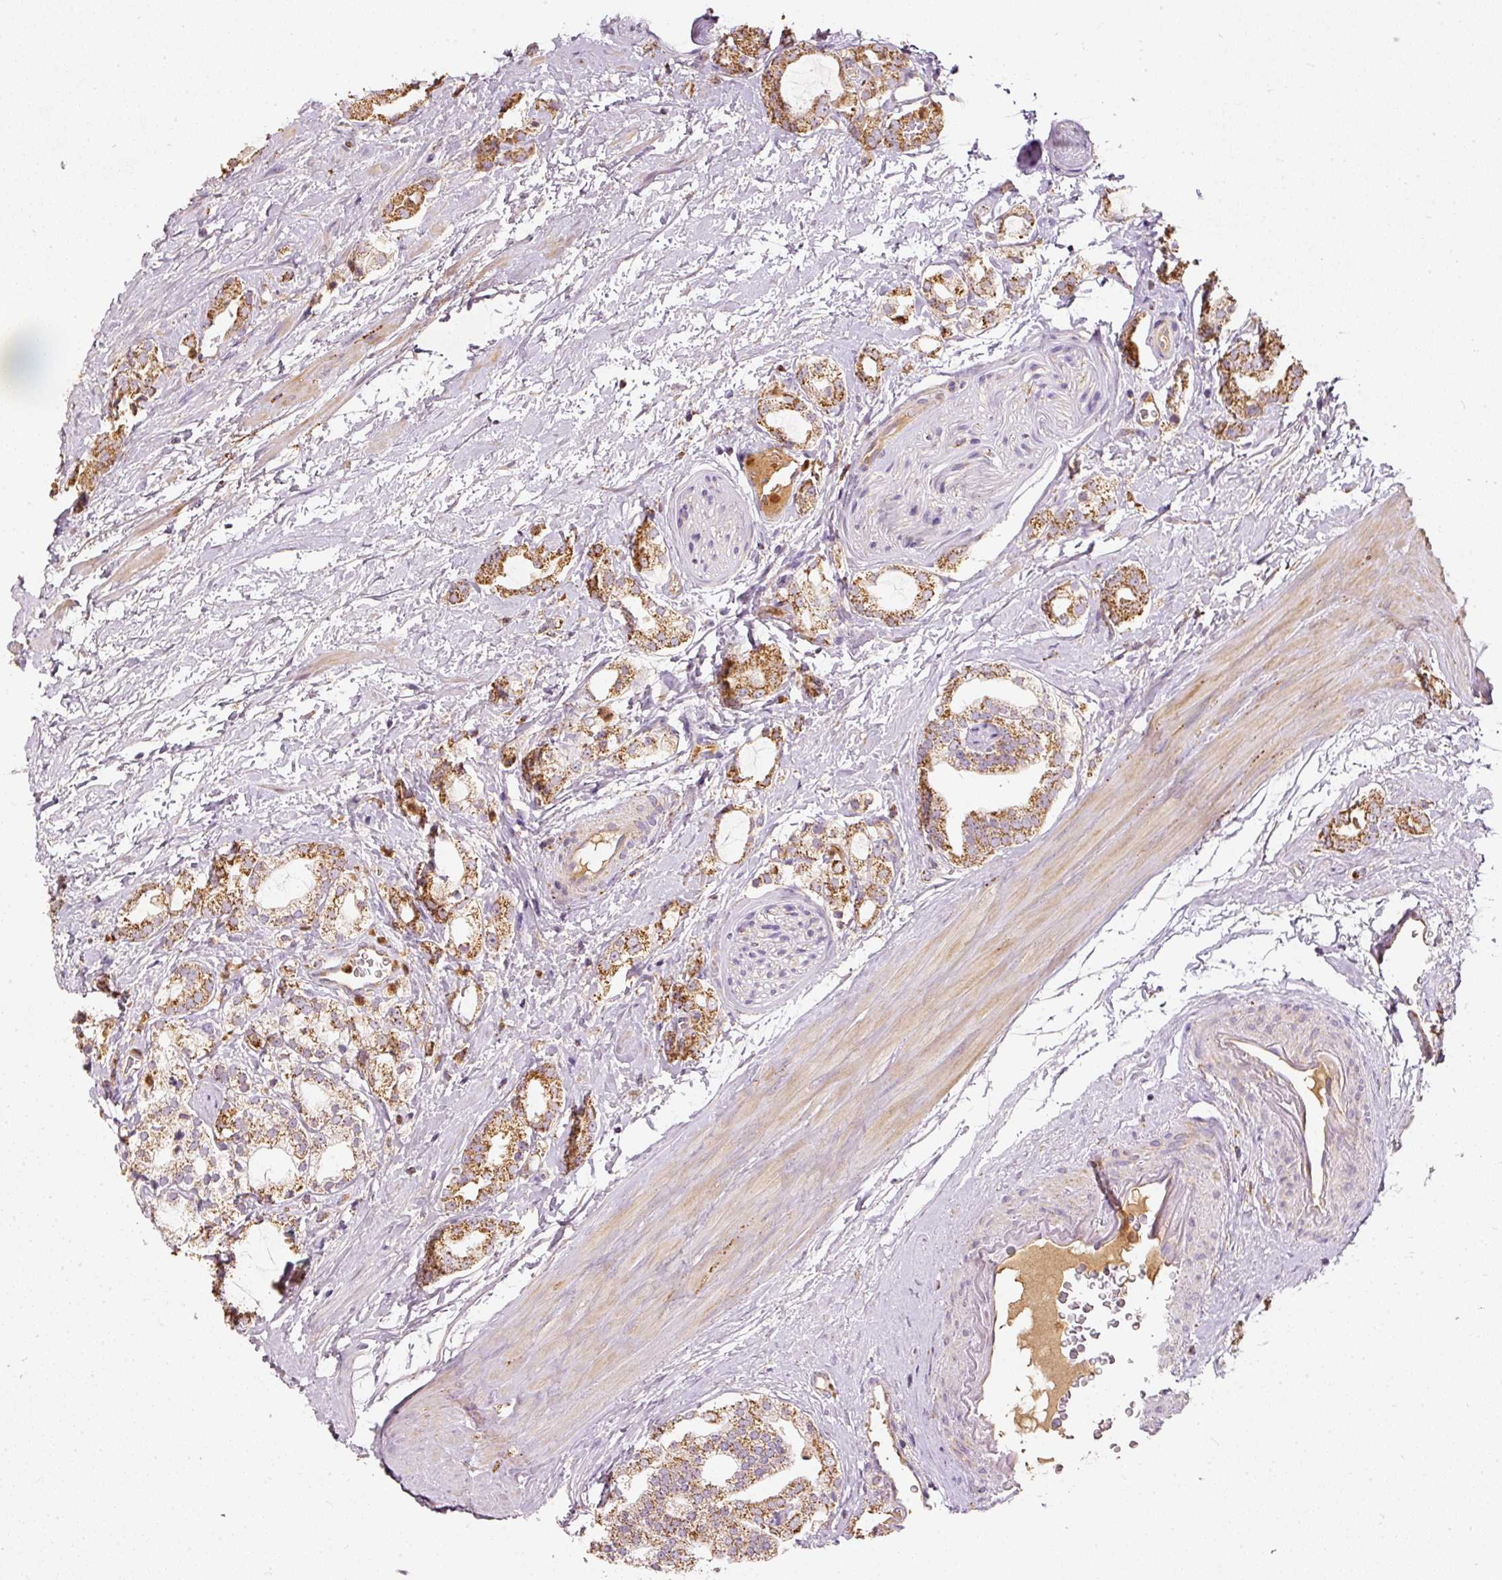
{"staining": {"intensity": "moderate", "quantity": ">75%", "location": "cytoplasmic/membranous"}, "tissue": "prostate cancer", "cell_type": "Tumor cells", "image_type": "cancer", "snomed": [{"axis": "morphology", "description": "Adenocarcinoma, High grade"}, {"axis": "topography", "description": "Prostate"}], "caption": "A micrograph of human prostate adenocarcinoma (high-grade) stained for a protein displays moderate cytoplasmic/membranous brown staining in tumor cells.", "gene": "PSENEN", "patient": {"sex": "male", "age": 64}}